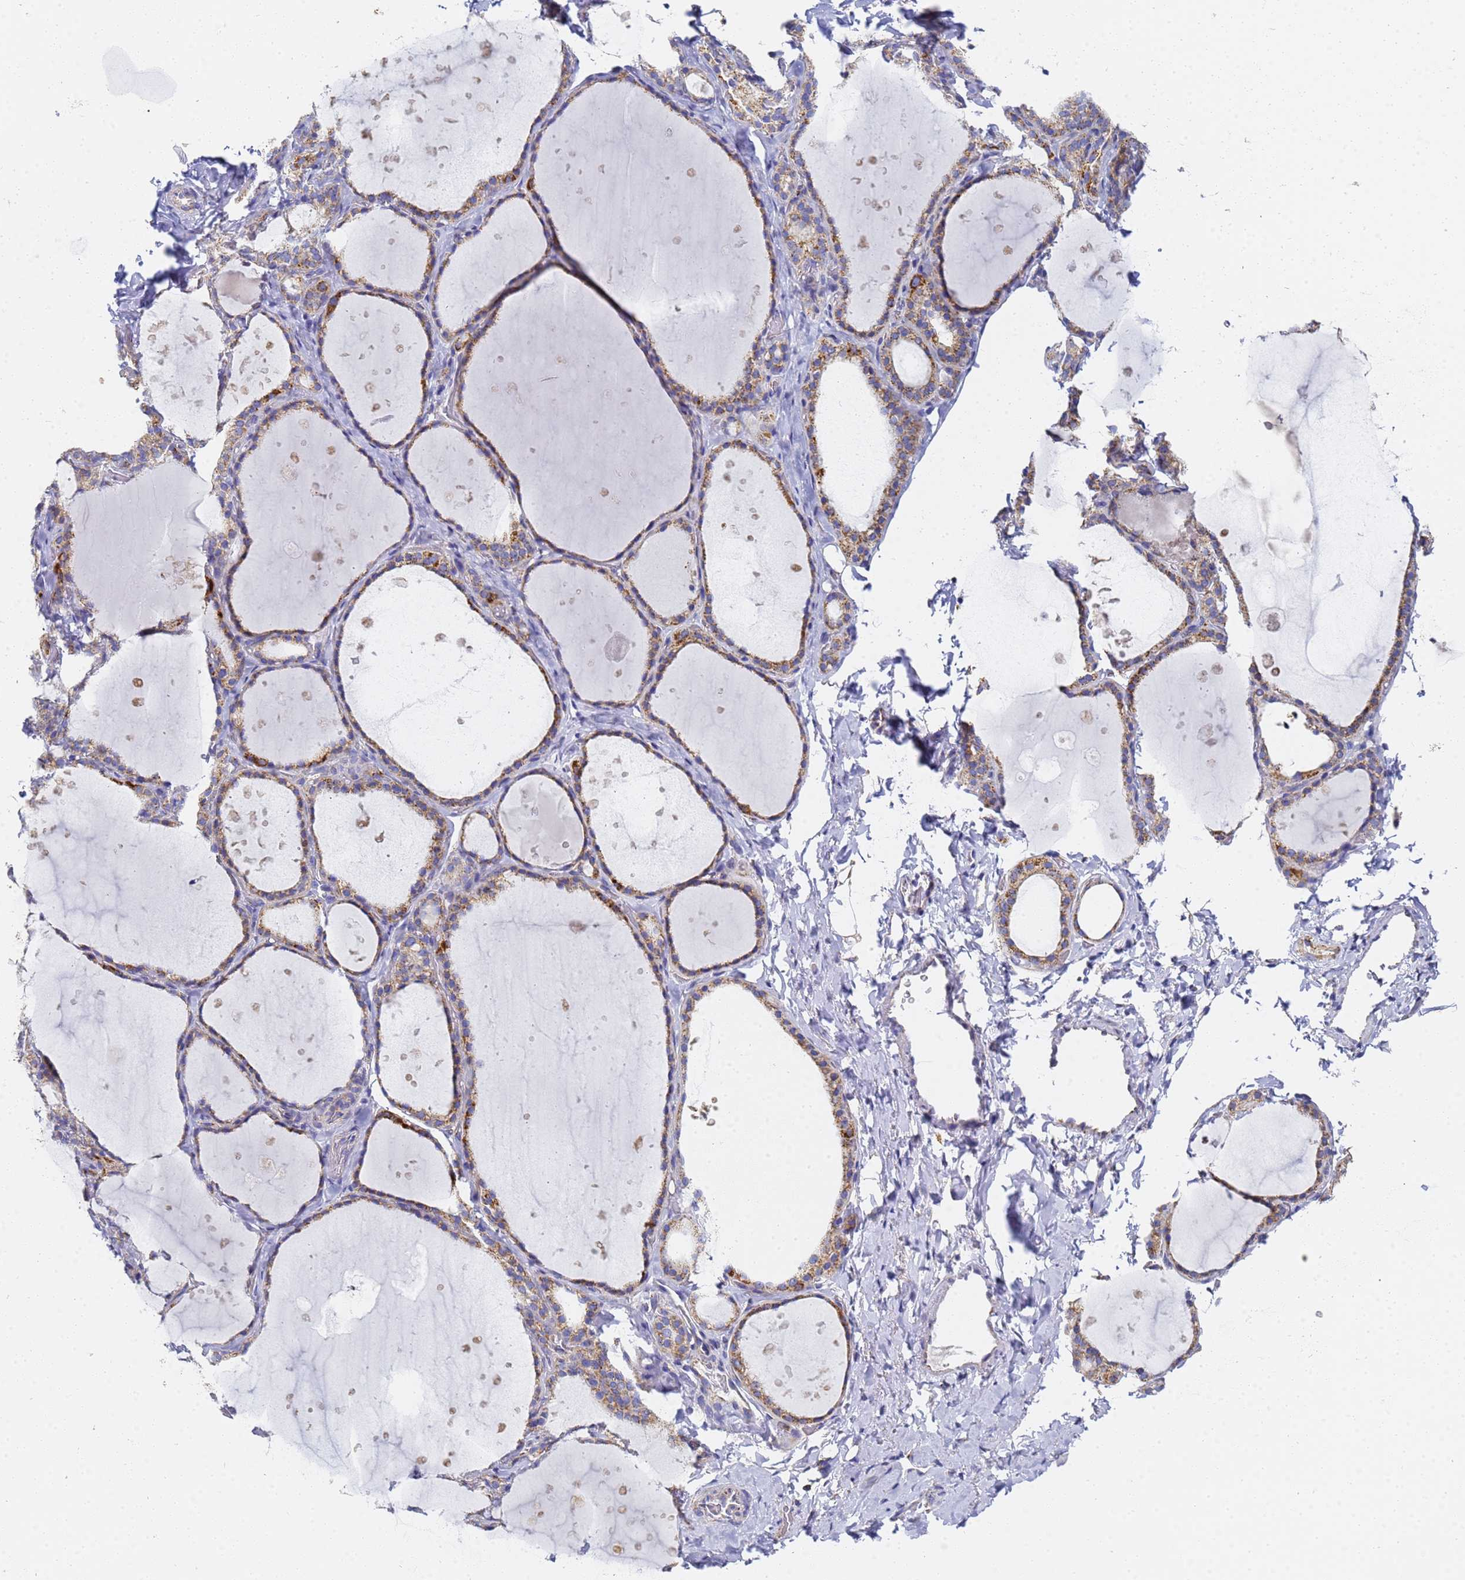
{"staining": {"intensity": "moderate", "quantity": ">75%", "location": "cytoplasmic/membranous"}, "tissue": "thyroid gland", "cell_type": "Glandular cells", "image_type": "normal", "snomed": [{"axis": "morphology", "description": "Normal tissue, NOS"}, {"axis": "topography", "description": "Thyroid gland"}], "caption": "Brown immunohistochemical staining in normal thyroid gland demonstrates moderate cytoplasmic/membranous positivity in approximately >75% of glandular cells. The staining is performed using DAB (3,3'-diaminobenzidine) brown chromogen to label protein expression. The nuclei are counter-stained blue using hematoxylin.", "gene": "CNIH4", "patient": {"sex": "female", "age": 44}}